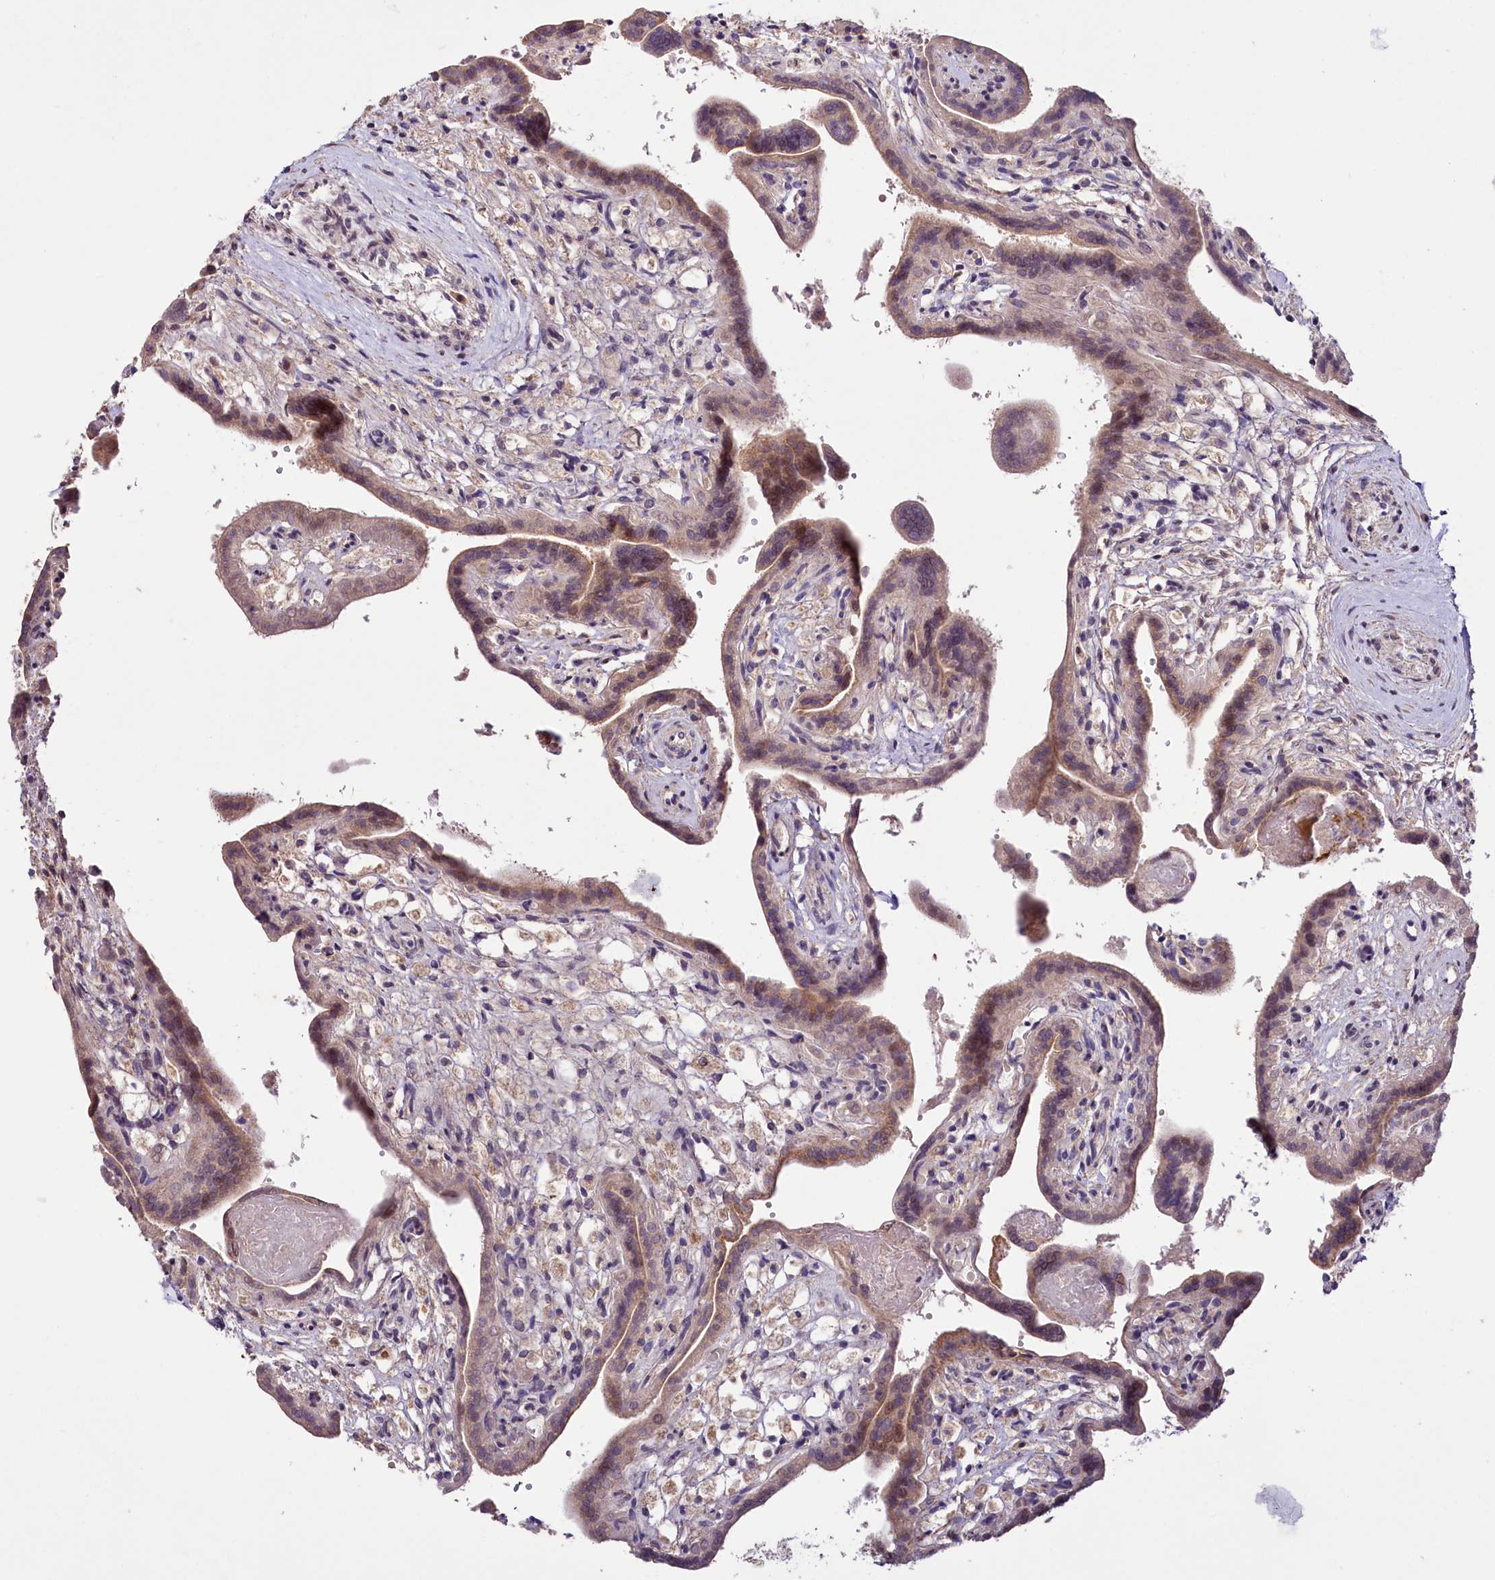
{"staining": {"intensity": "moderate", "quantity": ">75%", "location": "cytoplasmic/membranous"}, "tissue": "placenta", "cell_type": "Trophoblastic cells", "image_type": "normal", "snomed": [{"axis": "morphology", "description": "Normal tissue, NOS"}, {"axis": "topography", "description": "Placenta"}], "caption": "The immunohistochemical stain labels moderate cytoplasmic/membranous staining in trophoblastic cells of unremarkable placenta.", "gene": "ZNF226", "patient": {"sex": "female", "age": 37}}